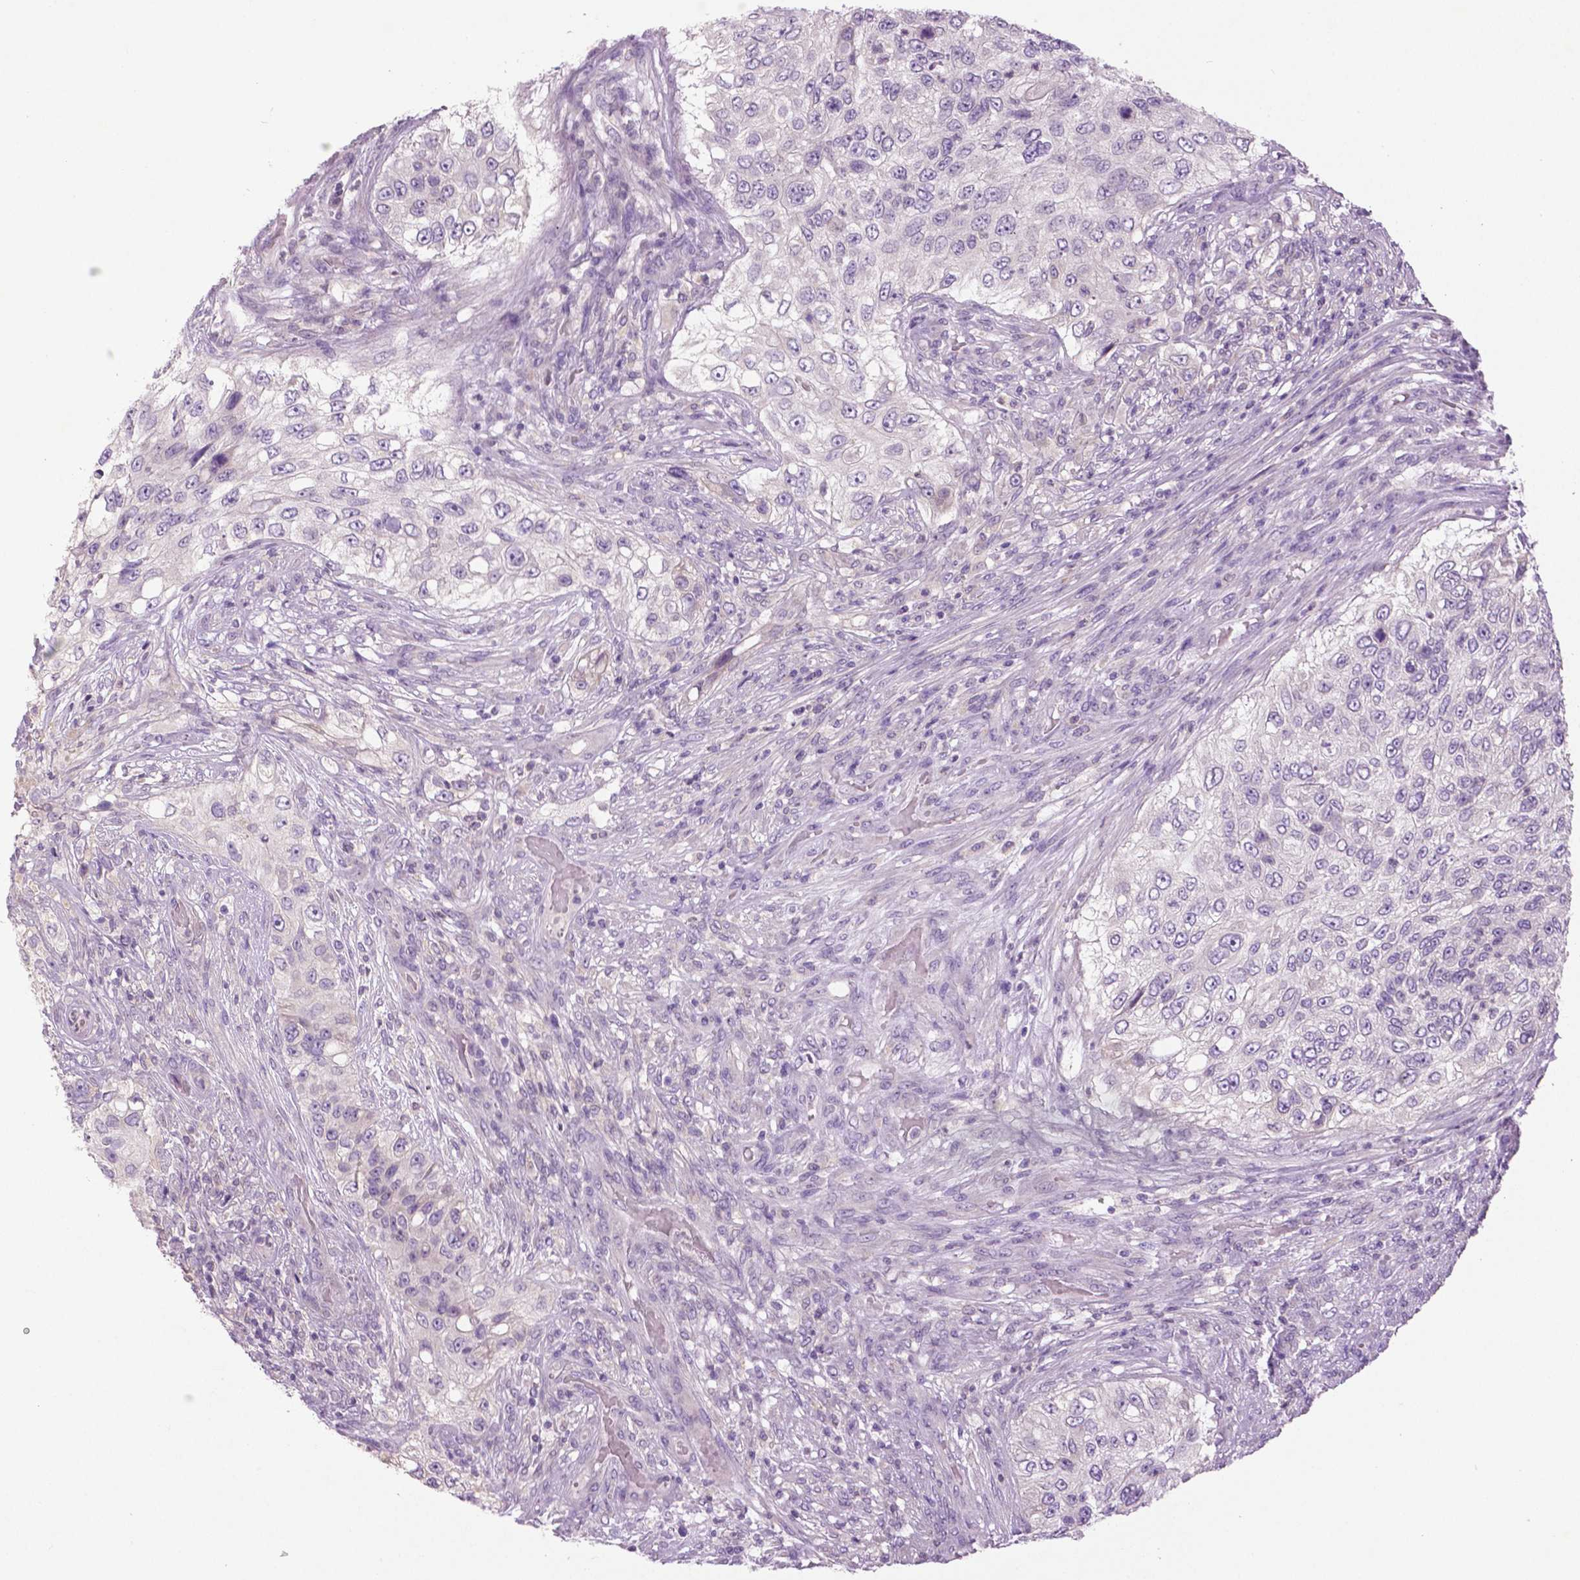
{"staining": {"intensity": "negative", "quantity": "none", "location": "none"}, "tissue": "urothelial cancer", "cell_type": "Tumor cells", "image_type": "cancer", "snomed": [{"axis": "morphology", "description": "Urothelial carcinoma, High grade"}, {"axis": "topography", "description": "Urinary bladder"}], "caption": "A micrograph of human urothelial cancer is negative for staining in tumor cells.", "gene": "DNAH12", "patient": {"sex": "female", "age": 60}}